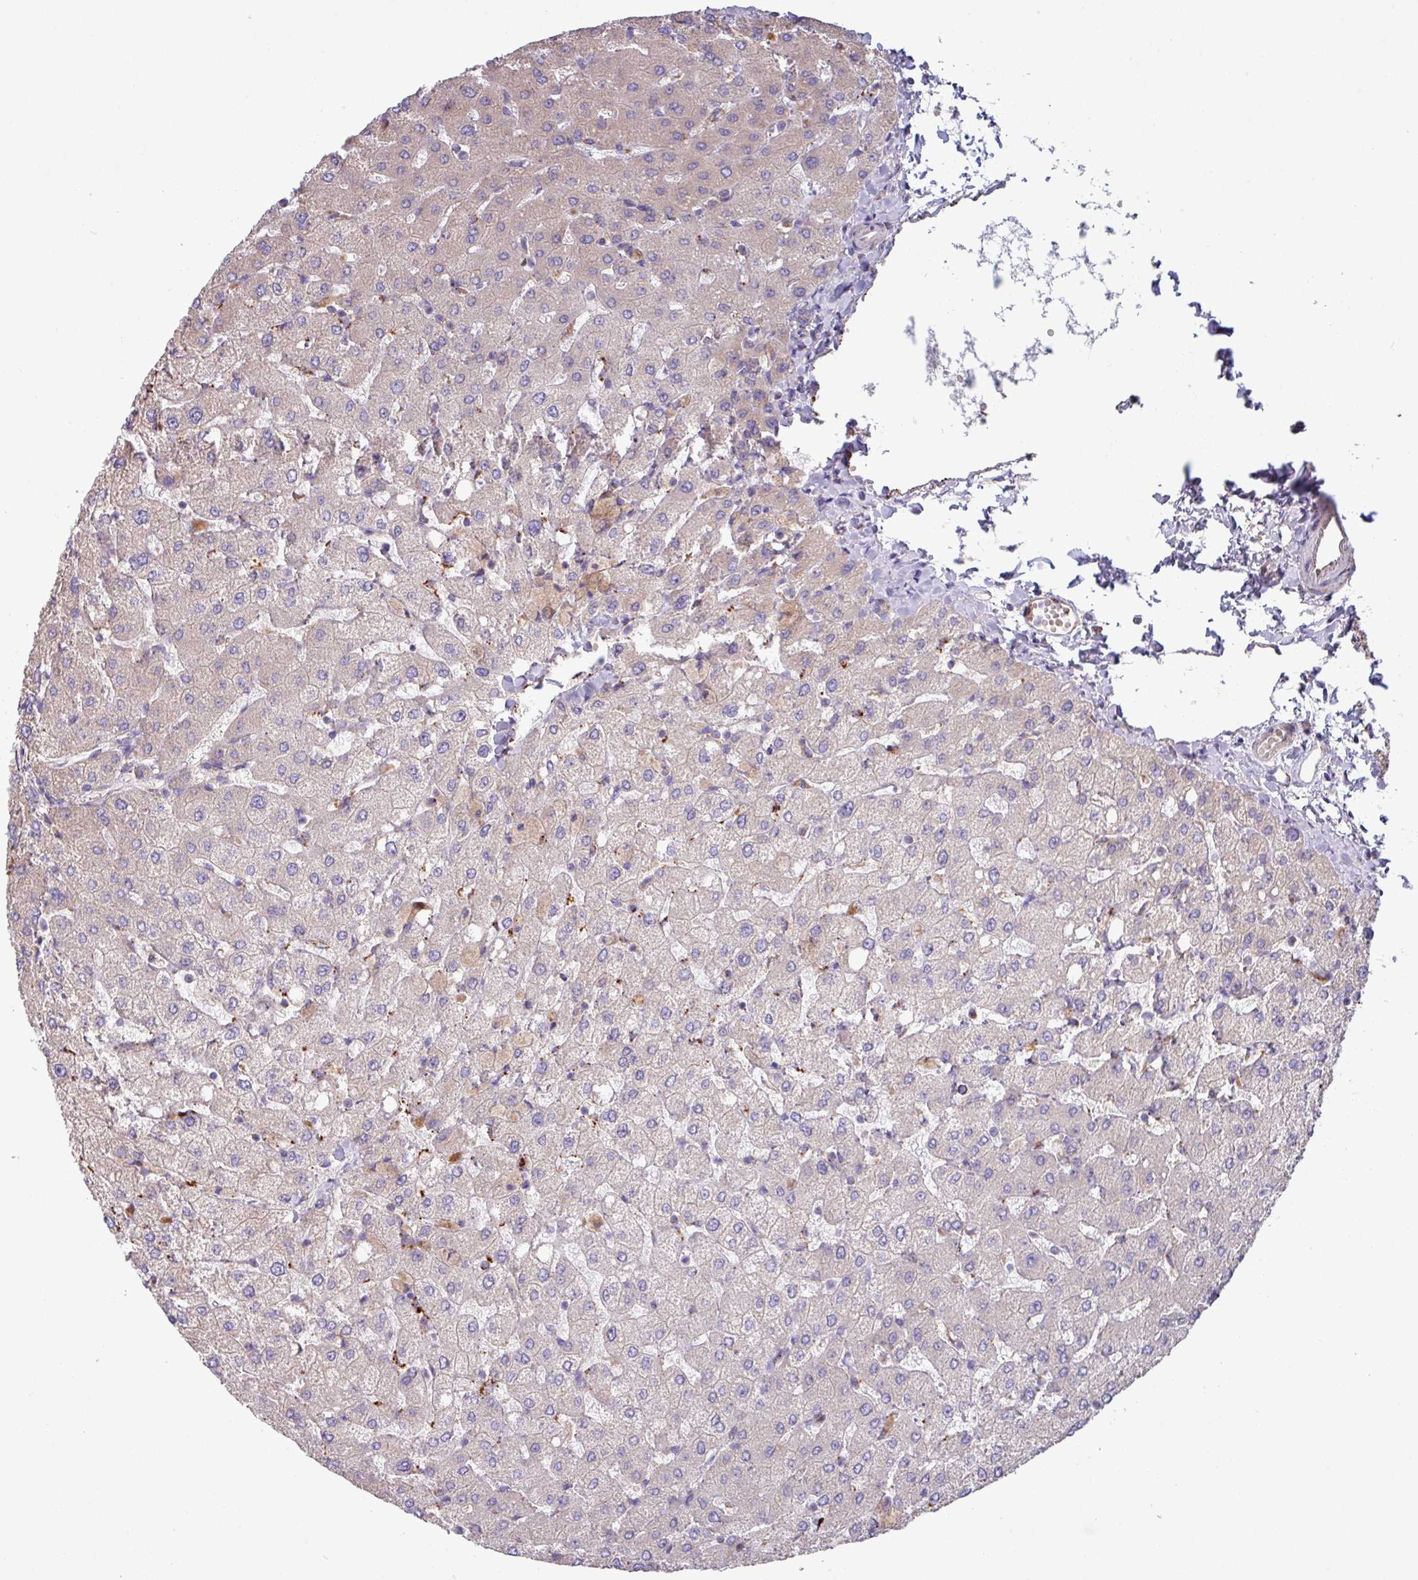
{"staining": {"intensity": "negative", "quantity": "none", "location": "none"}, "tissue": "liver", "cell_type": "Cholangiocytes", "image_type": "normal", "snomed": [{"axis": "morphology", "description": "Normal tissue, NOS"}, {"axis": "topography", "description": "Liver"}], "caption": "The micrograph reveals no staining of cholangiocytes in benign liver. The staining is performed using DAB (3,3'-diaminobenzidine) brown chromogen with nuclei counter-stained in using hematoxylin.", "gene": "PPM1J", "patient": {"sex": "female", "age": 54}}